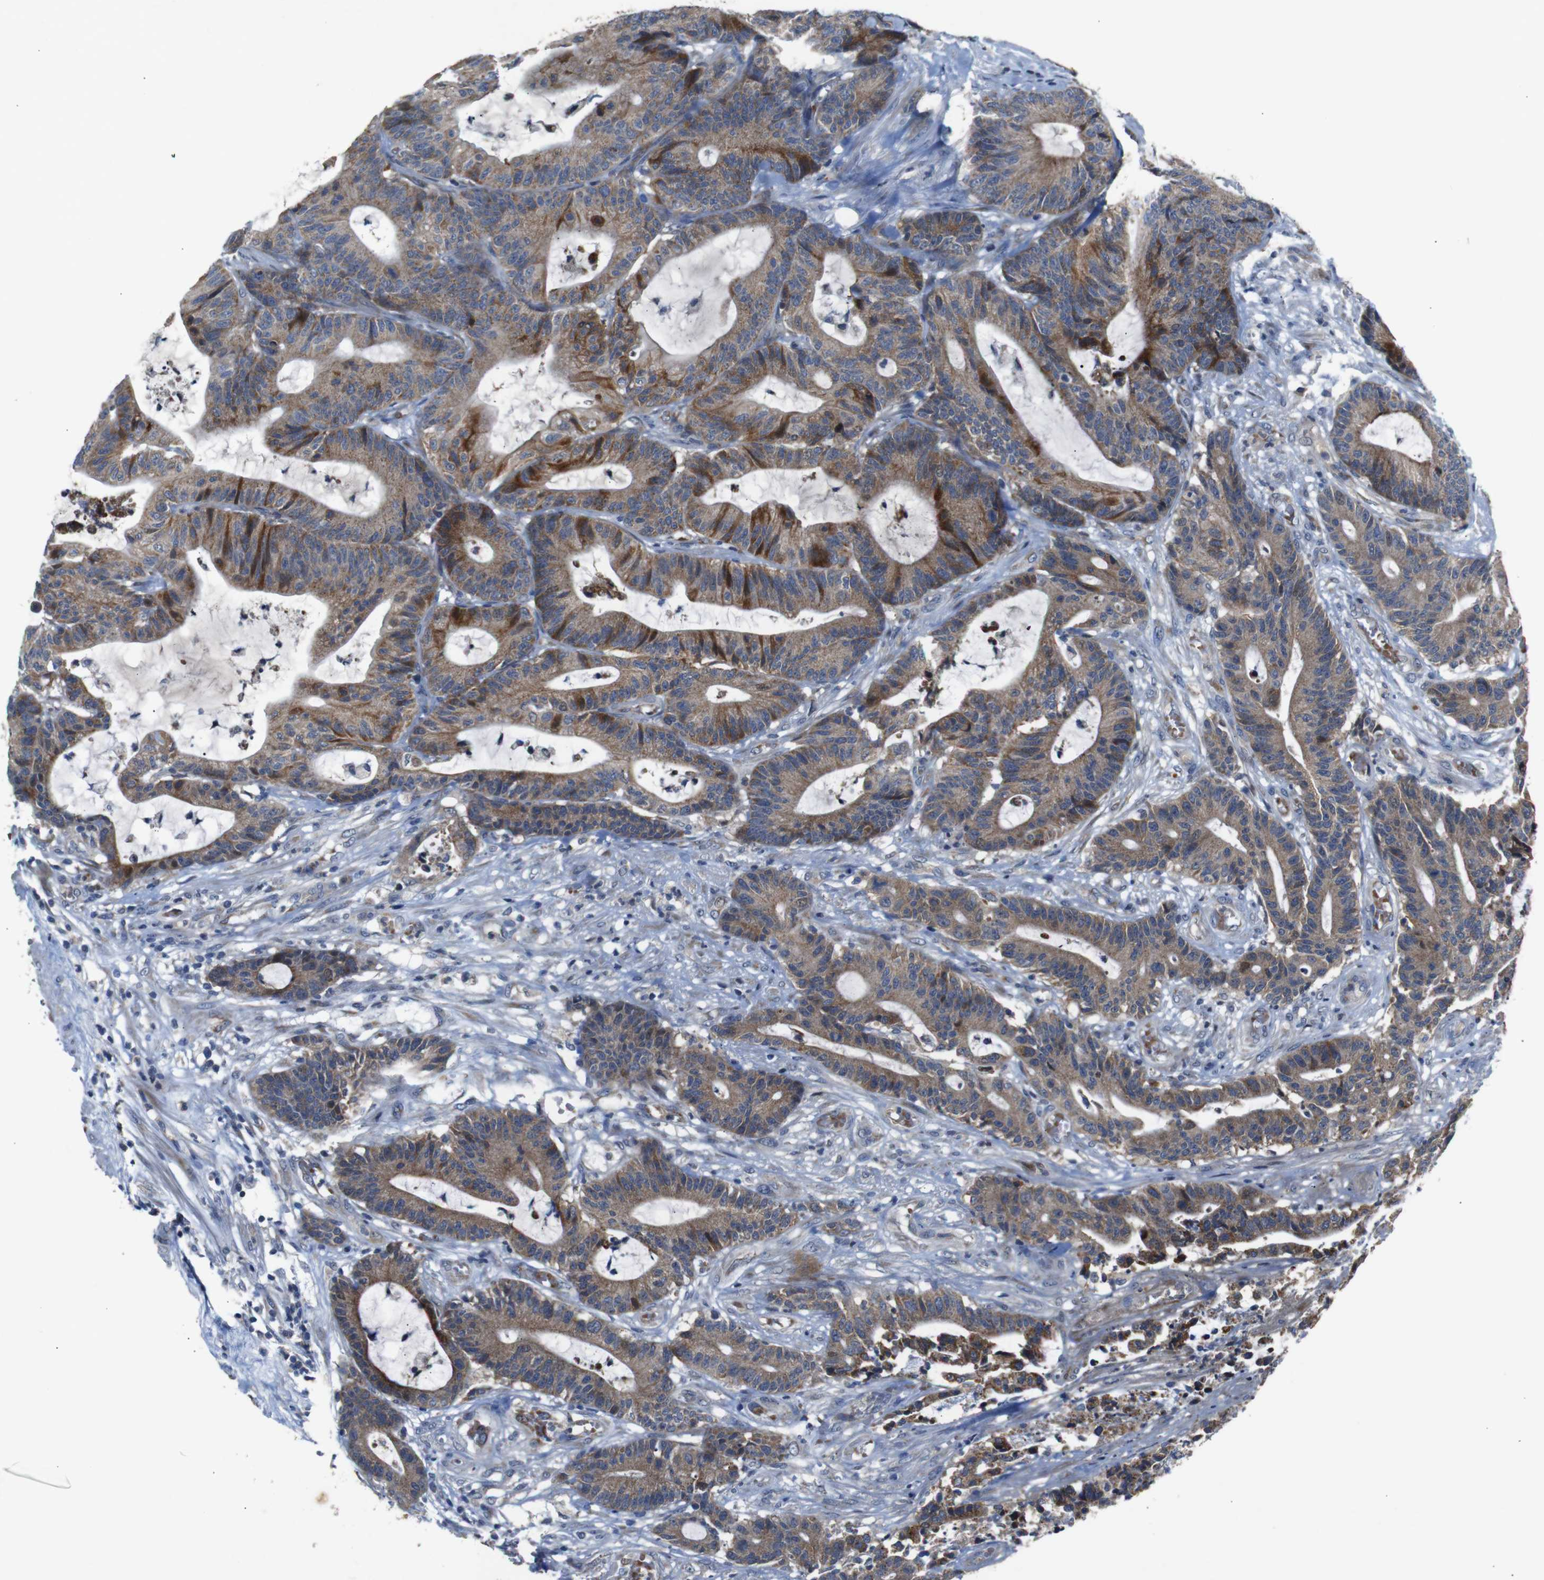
{"staining": {"intensity": "moderate", "quantity": ">75%", "location": "cytoplasmic/membranous"}, "tissue": "colorectal cancer", "cell_type": "Tumor cells", "image_type": "cancer", "snomed": [{"axis": "morphology", "description": "Adenocarcinoma, NOS"}, {"axis": "topography", "description": "Colon"}], "caption": "A high-resolution histopathology image shows immunohistochemistry (IHC) staining of colorectal adenocarcinoma, which shows moderate cytoplasmic/membranous expression in about >75% of tumor cells.", "gene": "CHST10", "patient": {"sex": "female", "age": 84}}